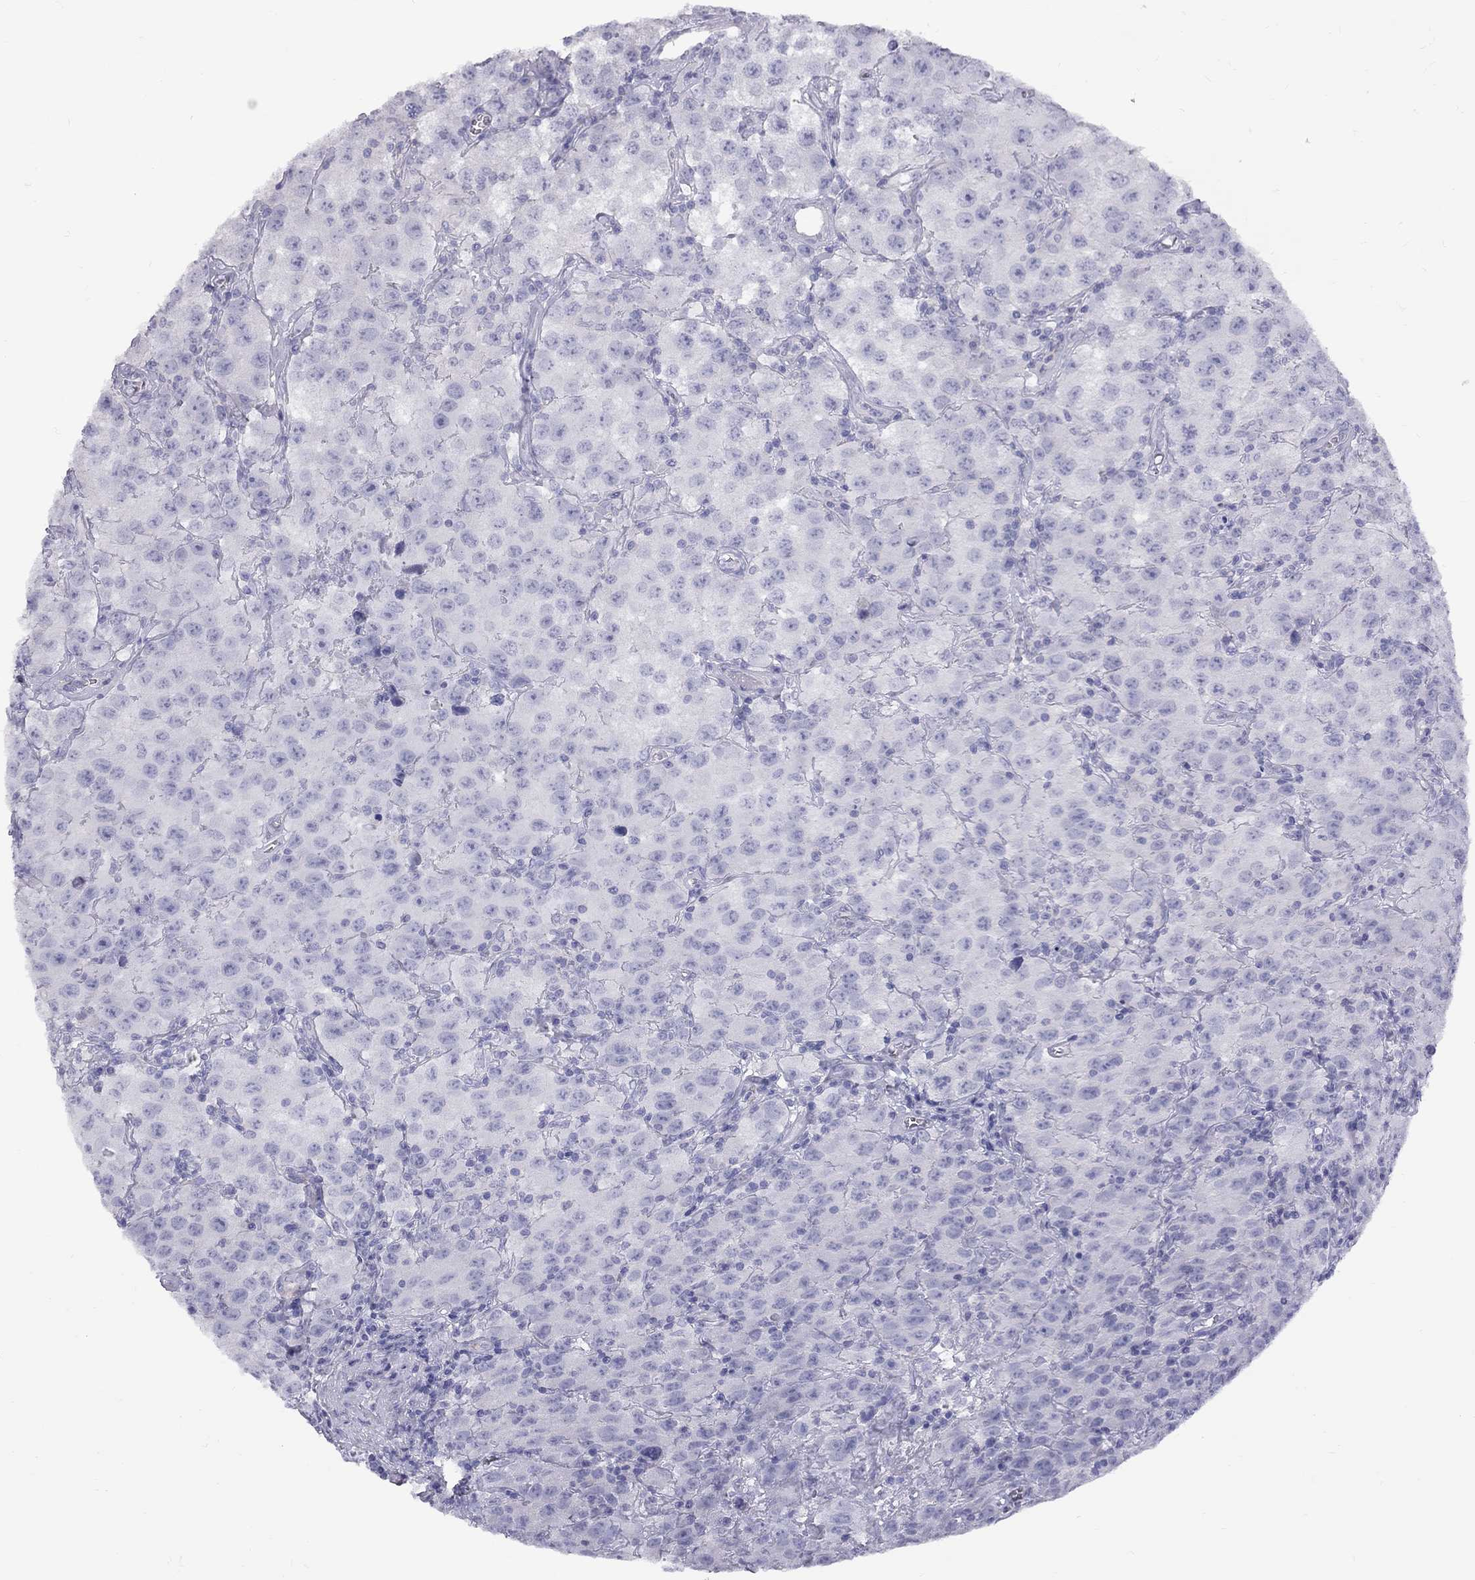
{"staining": {"intensity": "negative", "quantity": "none", "location": "none"}, "tissue": "testis cancer", "cell_type": "Tumor cells", "image_type": "cancer", "snomed": [{"axis": "morphology", "description": "Seminoma, NOS"}, {"axis": "topography", "description": "Testis"}], "caption": "This is an IHC histopathology image of human seminoma (testis). There is no staining in tumor cells.", "gene": "FSCN3", "patient": {"sex": "male", "age": 52}}